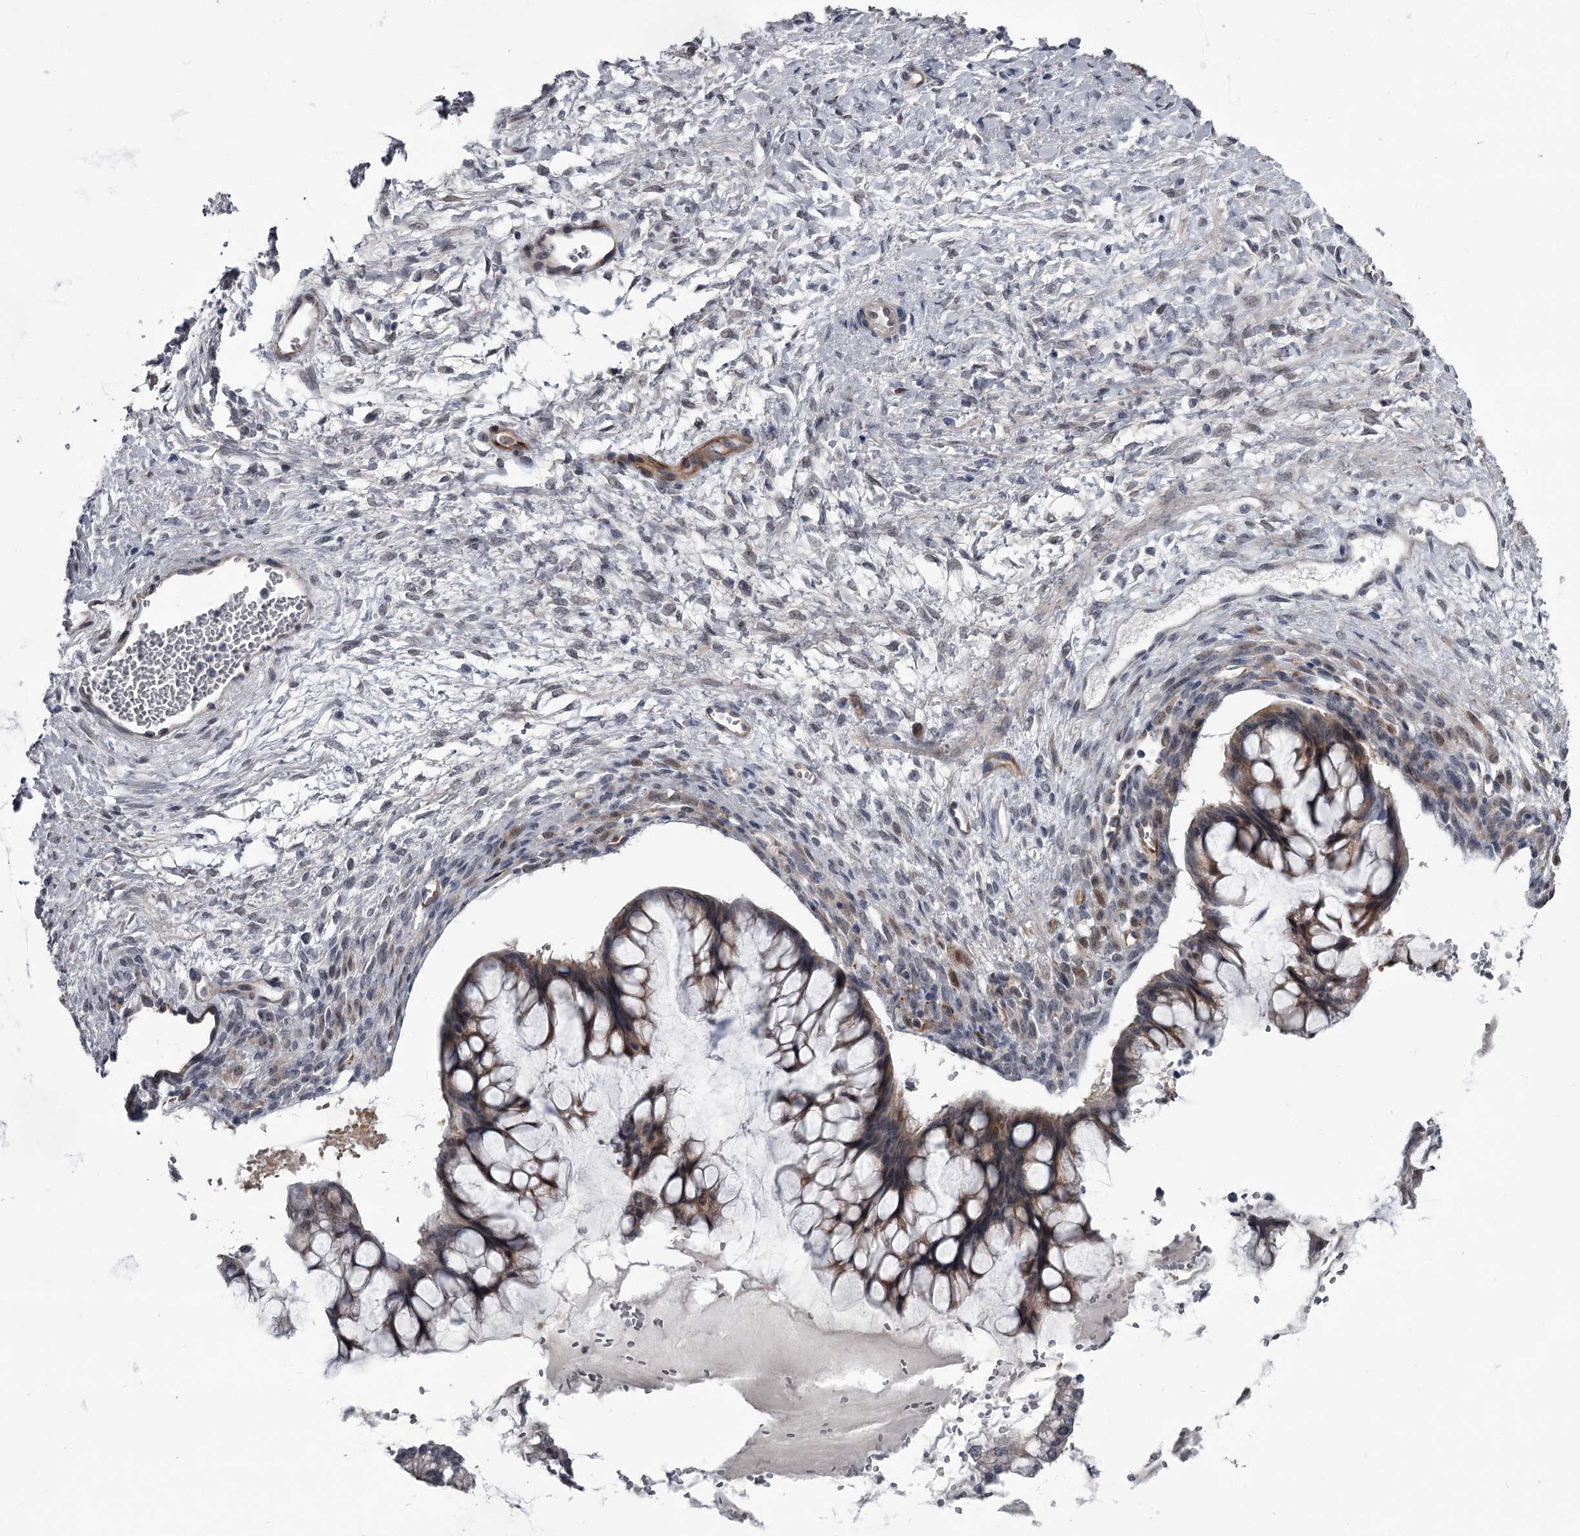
{"staining": {"intensity": "weak", "quantity": ">75%", "location": "cytoplasmic/membranous"}, "tissue": "ovarian cancer", "cell_type": "Tumor cells", "image_type": "cancer", "snomed": [{"axis": "morphology", "description": "Cystadenocarcinoma, mucinous, NOS"}, {"axis": "topography", "description": "Ovary"}], "caption": "Immunohistochemical staining of ovarian cancer displays low levels of weak cytoplasmic/membranous positivity in approximately >75% of tumor cells.", "gene": "PRPF40B", "patient": {"sex": "female", "age": 73}}